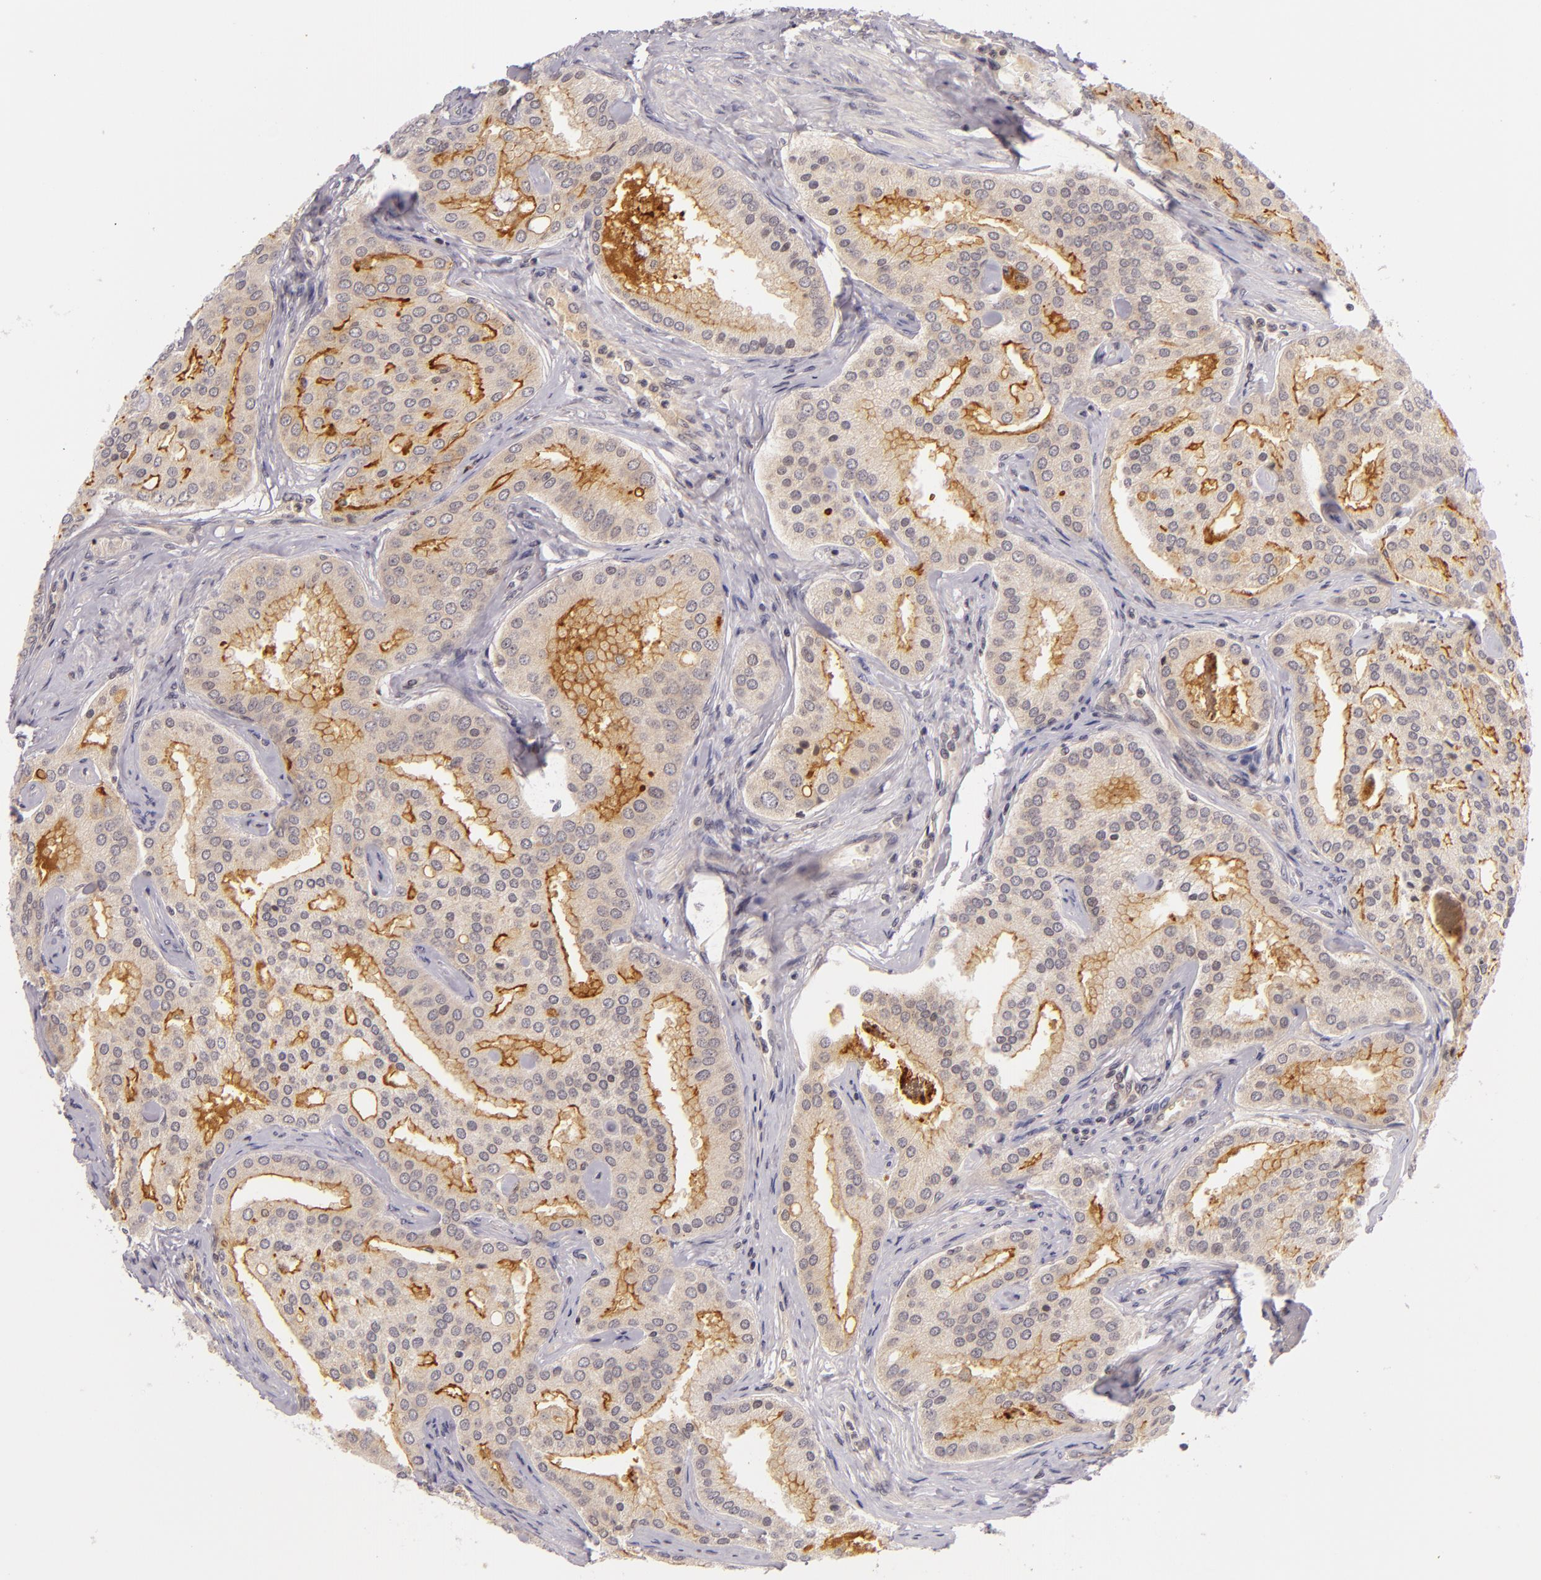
{"staining": {"intensity": "moderate", "quantity": ">75%", "location": "cytoplasmic/membranous"}, "tissue": "prostate cancer", "cell_type": "Tumor cells", "image_type": "cancer", "snomed": [{"axis": "morphology", "description": "Adenocarcinoma, High grade"}, {"axis": "topography", "description": "Prostate"}], "caption": "The micrograph demonstrates staining of prostate adenocarcinoma (high-grade), revealing moderate cytoplasmic/membranous protein positivity (brown color) within tumor cells.", "gene": "CASP8", "patient": {"sex": "male", "age": 64}}